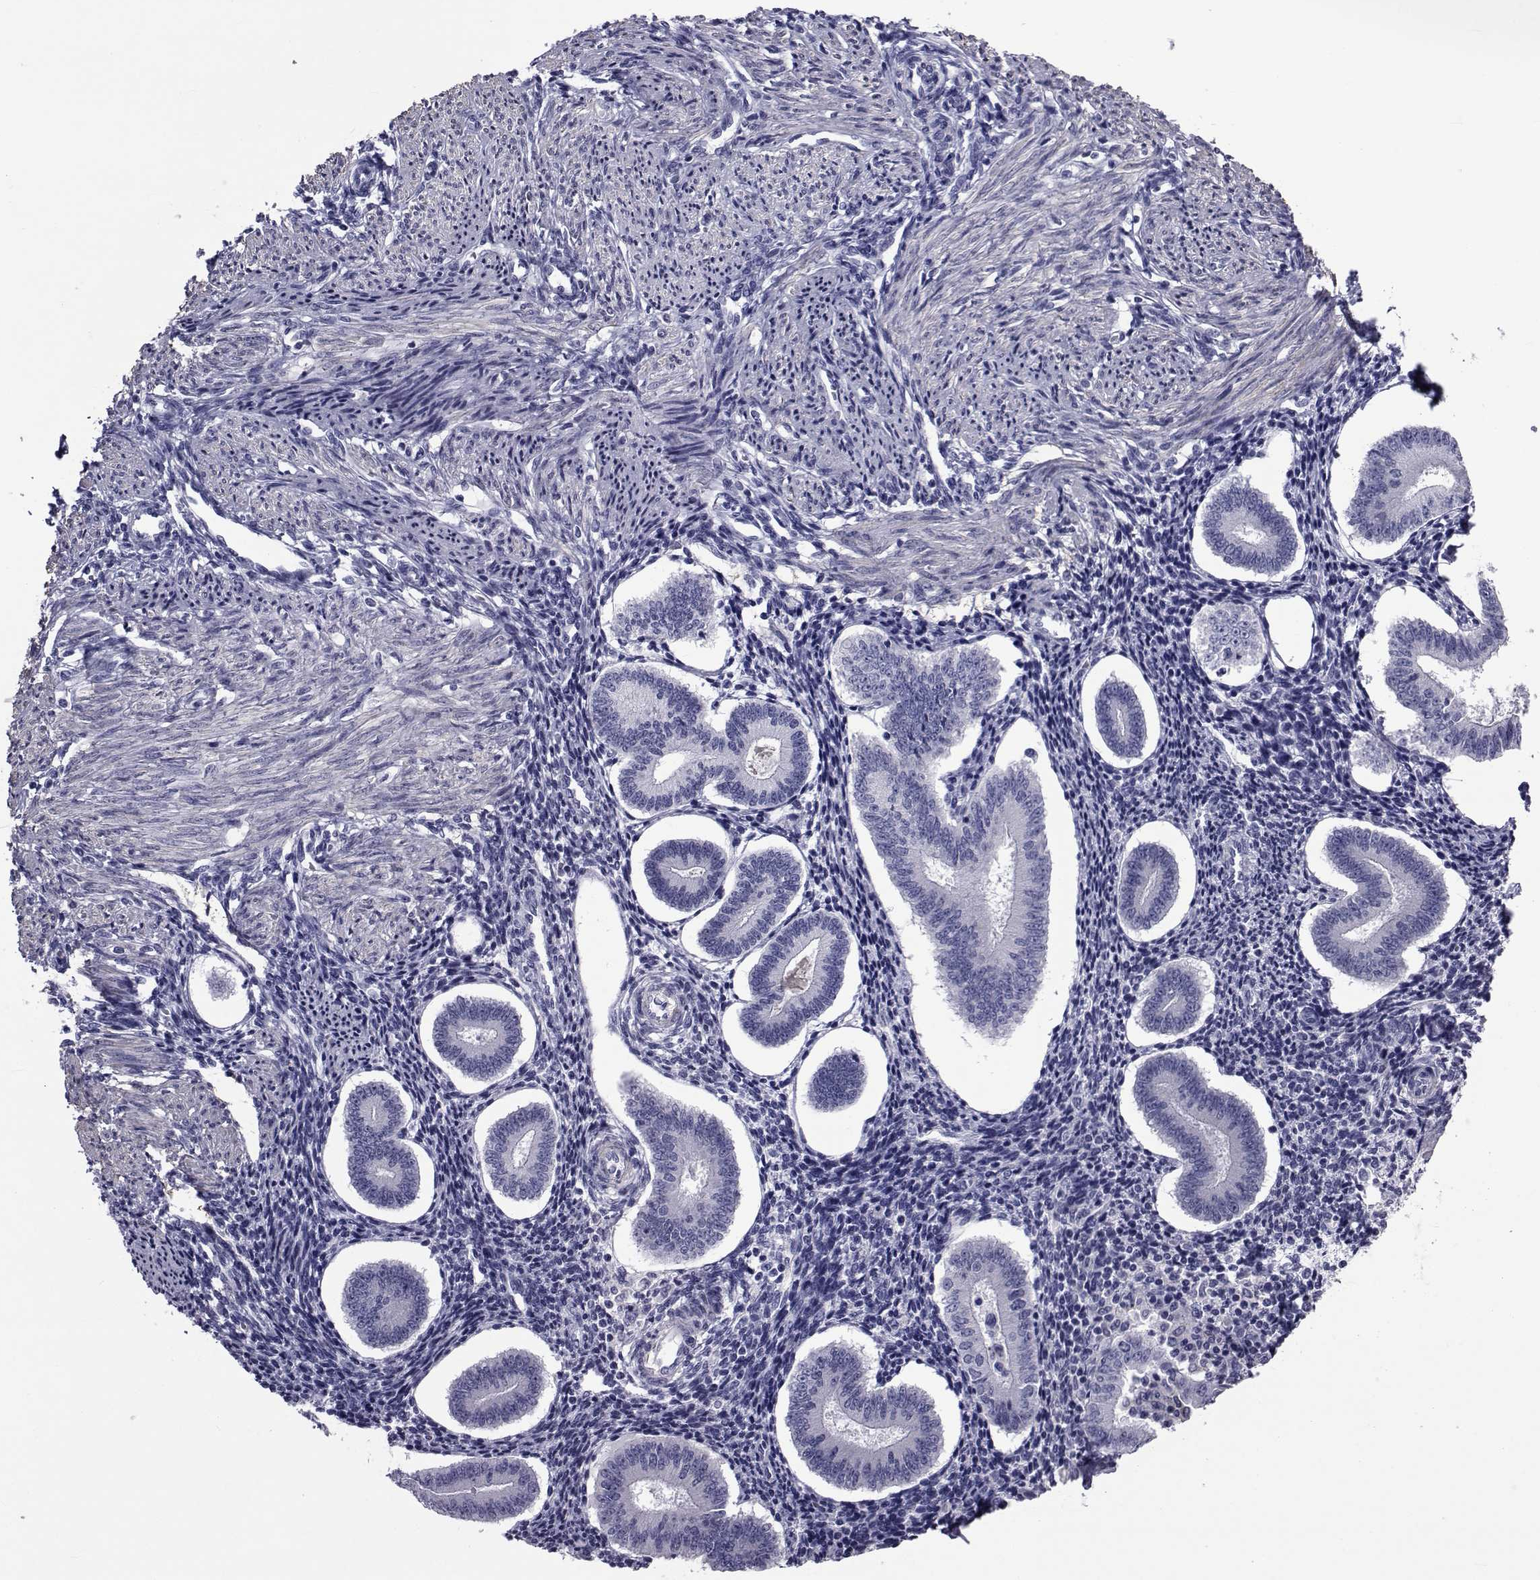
{"staining": {"intensity": "negative", "quantity": "none", "location": "none"}, "tissue": "endometrium", "cell_type": "Cells in endometrial stroma", "image_type": "normal", "snomed": [{"axis": "morphology", "description": "Normal tissue, NOS"}, {"axis": "topography", "description": "Endometrium"}], "caption": "A histopathology image of human endometrium is negative for staining in cells in endometrial stroma. Brightfield microscopy of immunohistochemistry stained with DAB (brown) and hematoxylin (blue), captured at high magnification.", "gene": "GKAP1", "patient": {"sex": "female", "age": 40}}